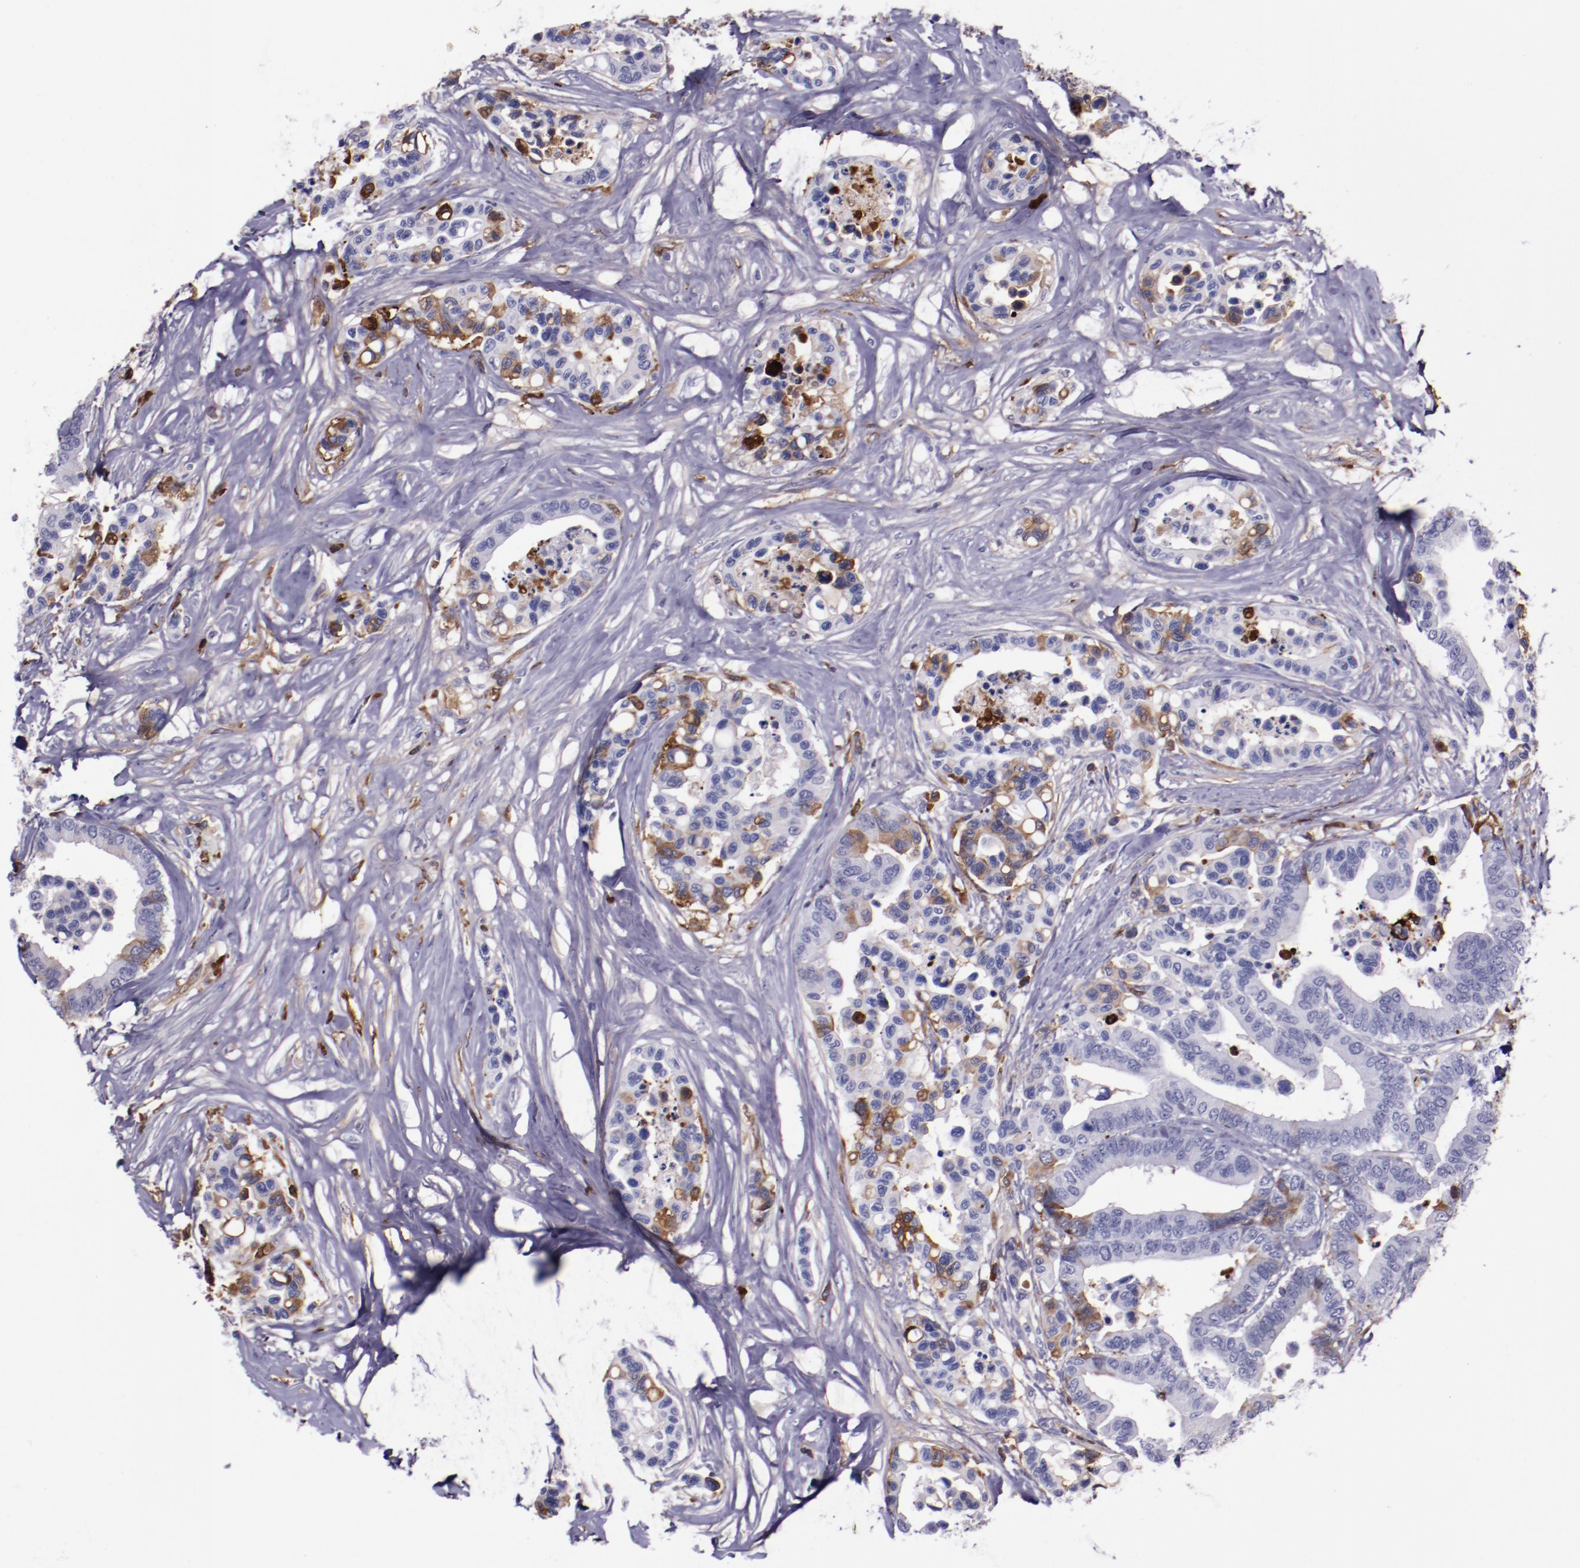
{"staining": {"intensity": "weak", "quantity": "<25%", "location": "cytoplasmic/membranous"}, "tissue": "colorectal cancer", "cell_type": "Tumor cells", "image_type": "cancer", "snomed": [{"axis": "morphology", "description": "Adenocarcinoma, NOS"}, {"axis": "topography", "description": "Colon"}], "caption": "Colorectal cancer was stained to show a protein in brown. There is no significant positivity in tumor cells.", "gene": "APOH", "patient": {"sex": "male", "age": 82}}